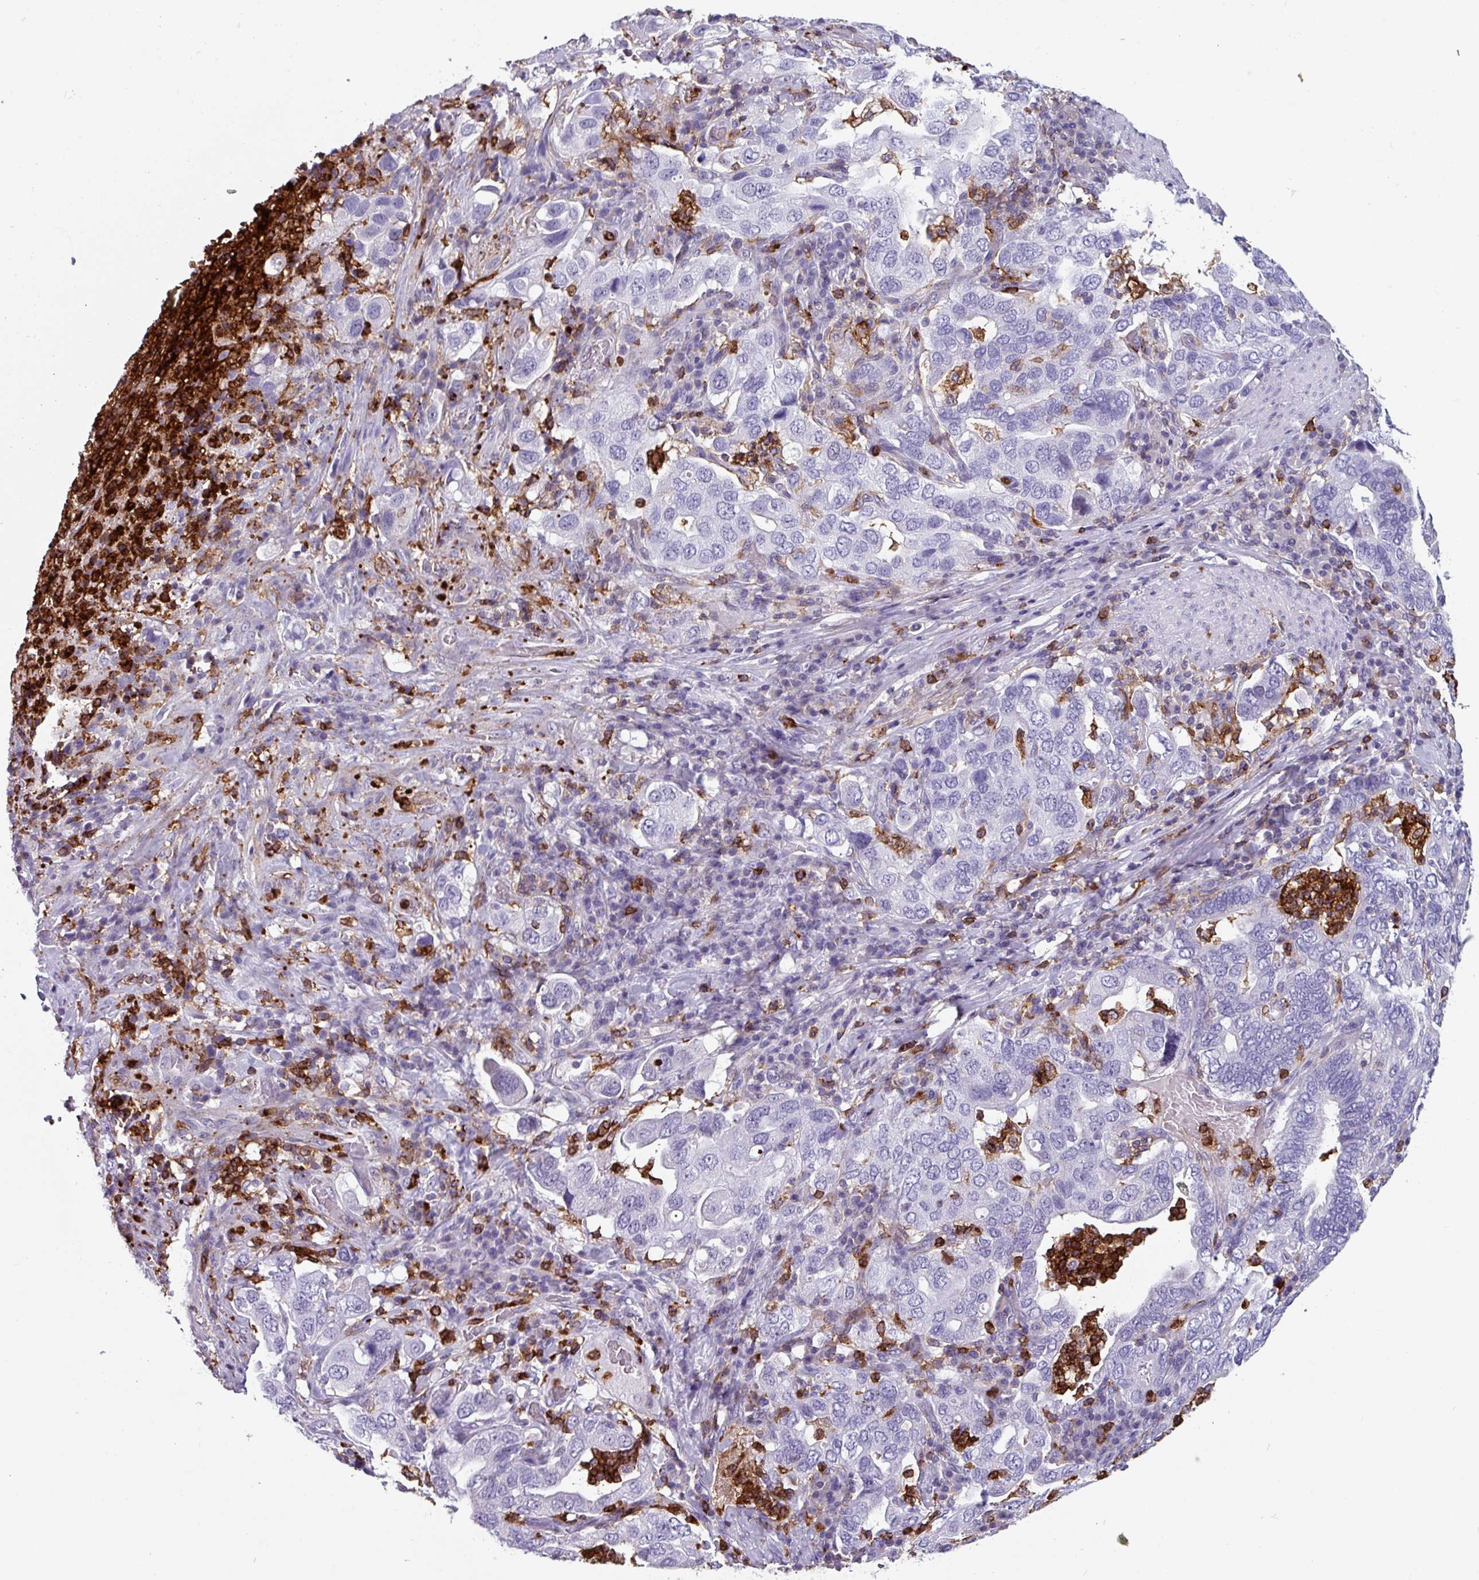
{"staining": {"intensity": "negative", "quantity": "none", "location": "none"}, "tissue": "stomach cancer", "cell_type": "Tumor cells", "image_type": "cancer", "snomed": [{"axis": "morphology", "description": "Adenocarcinoma, NOS"}, {"axis": "topography", "description": "Stomach, upper"}], "caption": "Adenocarcinoma (stomach) stained for a protein using immunohistochemistry (IHC) demonstrates no expression tumor cells.", "gene": "EXOSC5", "patient": {"sex": "male", "age": 62}}